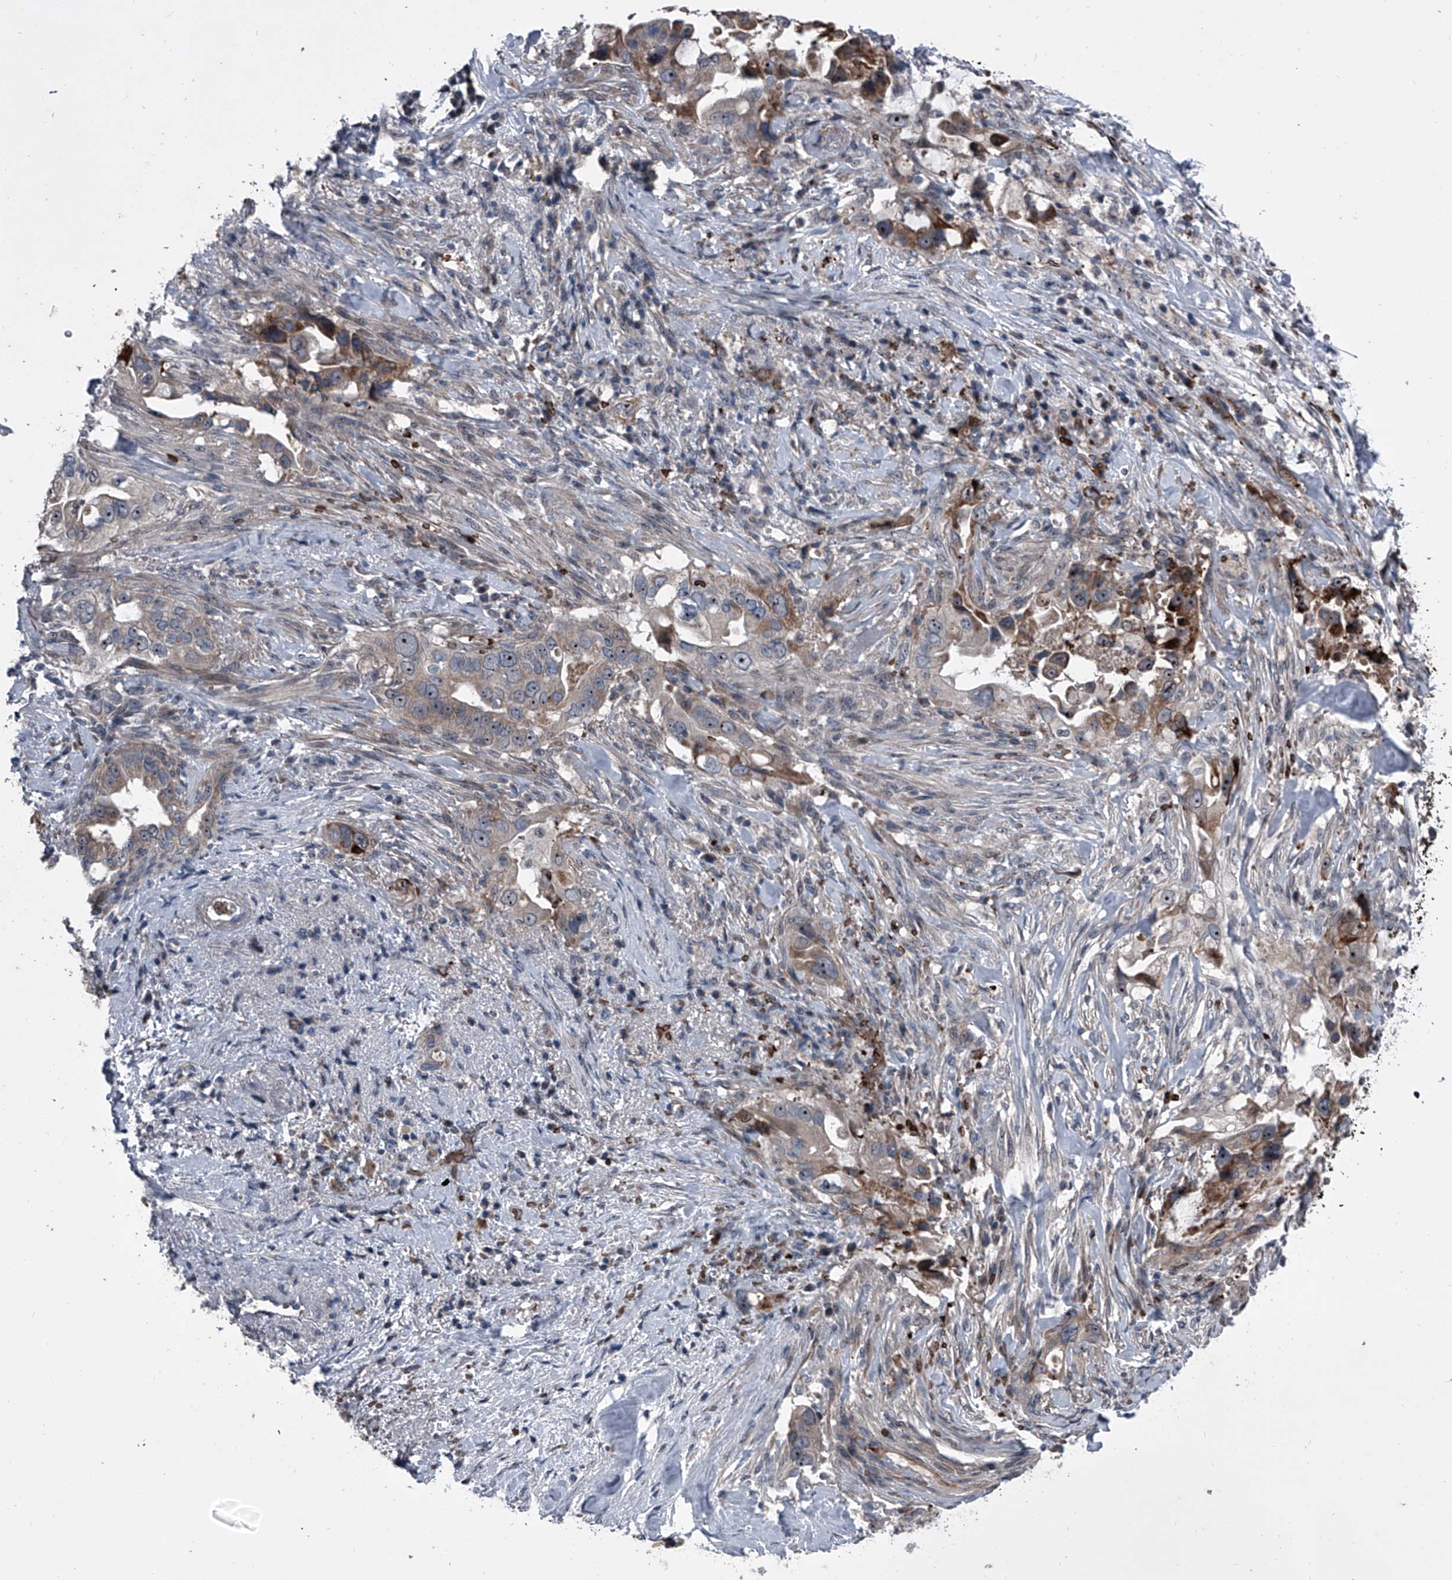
{"staining": {"intensity": "moderate", "quantity": "<25%", "location": "cytoplasmic/membranous,nuclear"}, "tissue": "pancreatic cancer", "cell_type": "Tumor cells", "image_type": "cancer", "snomed": [{"axis": "morphology", "description": "Inflammation, NOS"}, {"axis": "morphology", "description": "Adenocarcinoma, NOS"}, {"axis": "topography", "description": "Pancreas"}], "caption": "Pancreatic adenocarcinoma tissue displays moderate cytoplasmic/membranous and nuclear expression in about <25% of tumor cells, visualized by immunohistochemistry.", "gene": "CEP85L", "patient": {"sex": "female", "age": 56}}